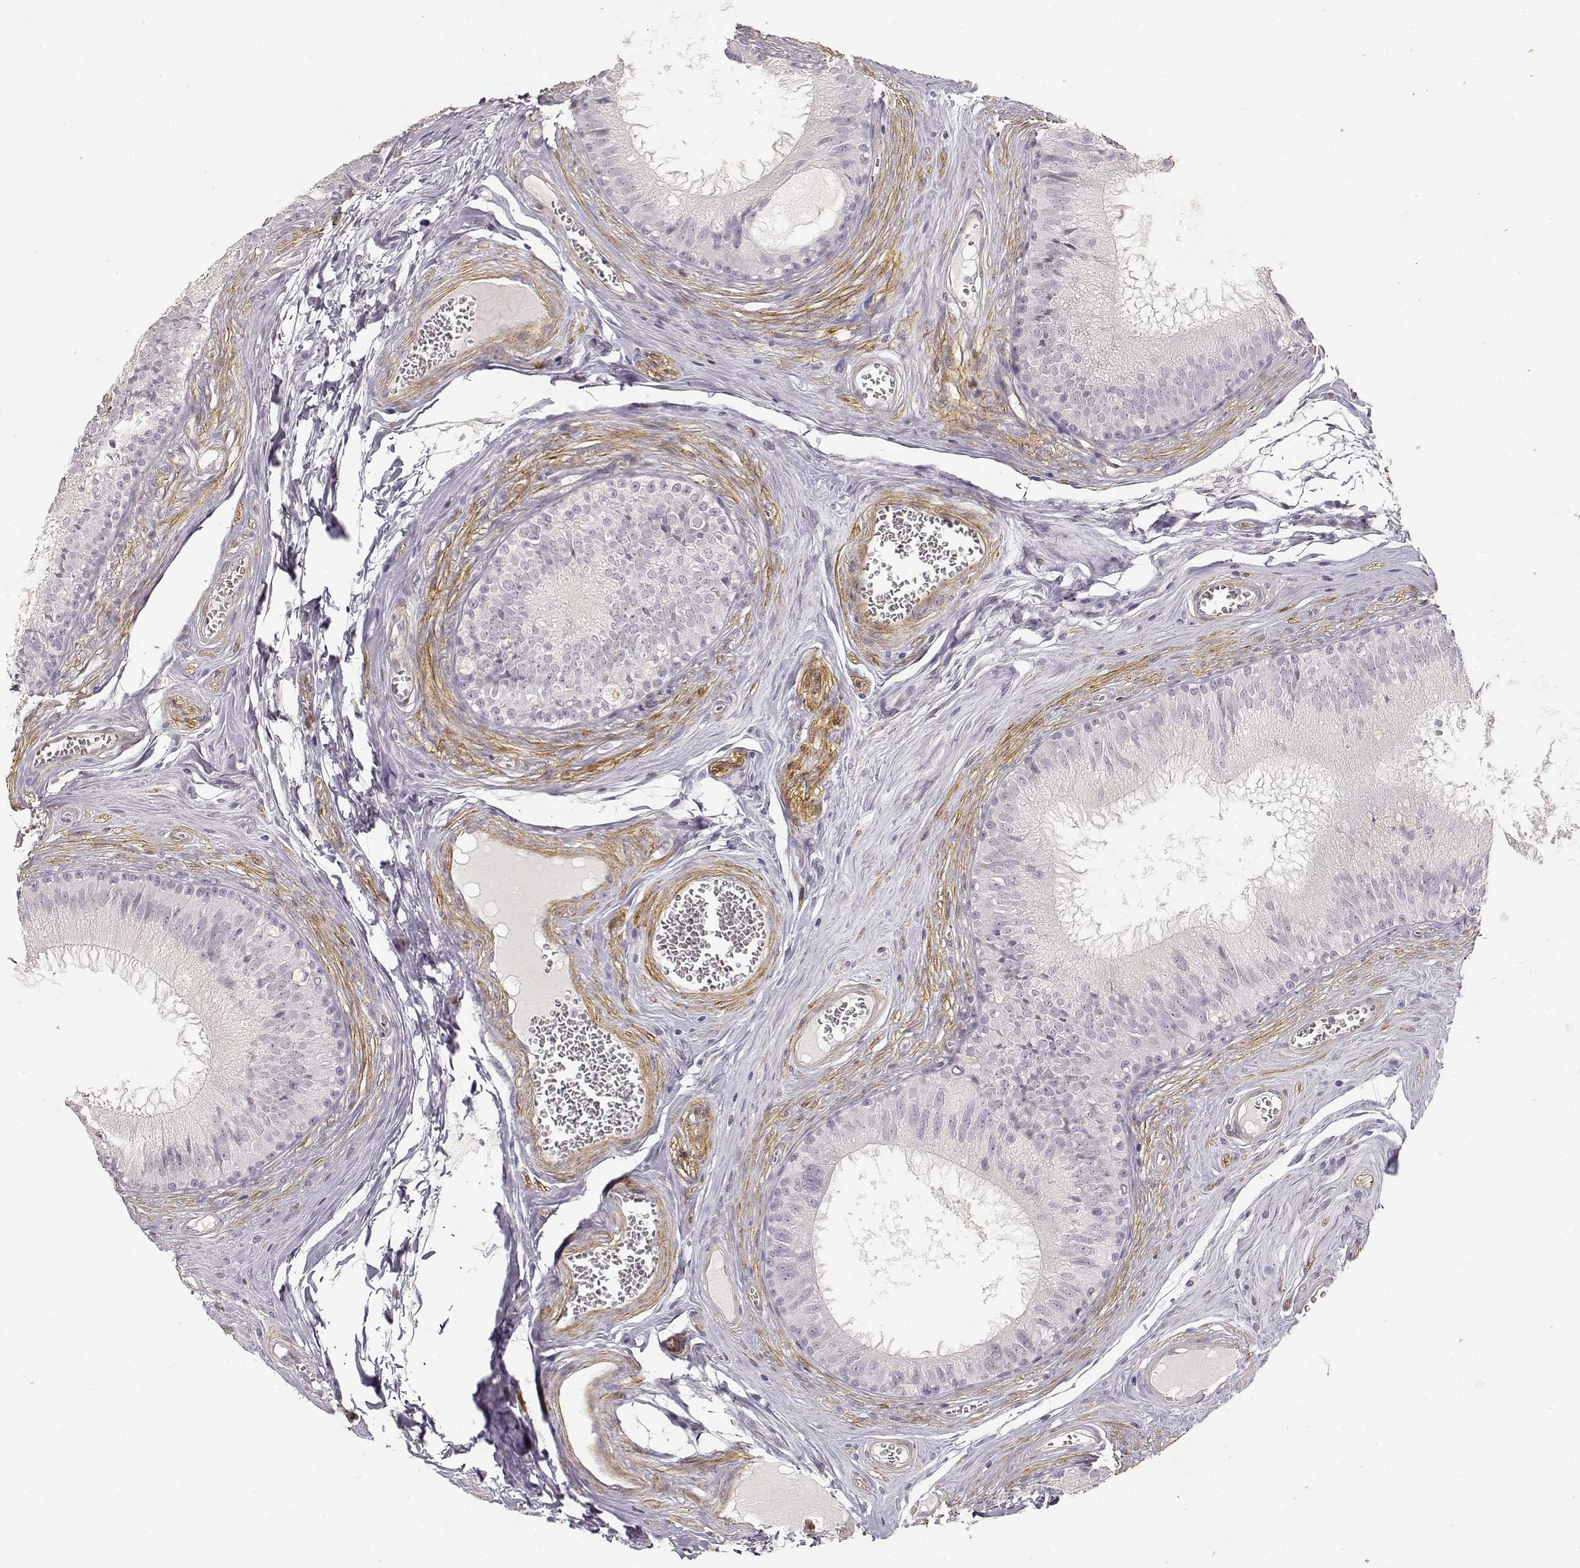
{"staining": {"intensity": "negative", "quantity": "none", "location": "none"}, "tissue": "epididymis", "cell_type": "Glandular cells", "image_type": "normal", "snomed": [{"axis": "morphology", "description": "Normal tissue, NOS"}, {"axis": "topography", "description": "Epididymis"}], "caption": "An immunohistochemistry (IHC) micrograph of unremarkable epididymis is shown. There is no staining in glandular cells of epididymis.", "gene": "LAMA4", "patient": {"sex": "male", "age": 37}}